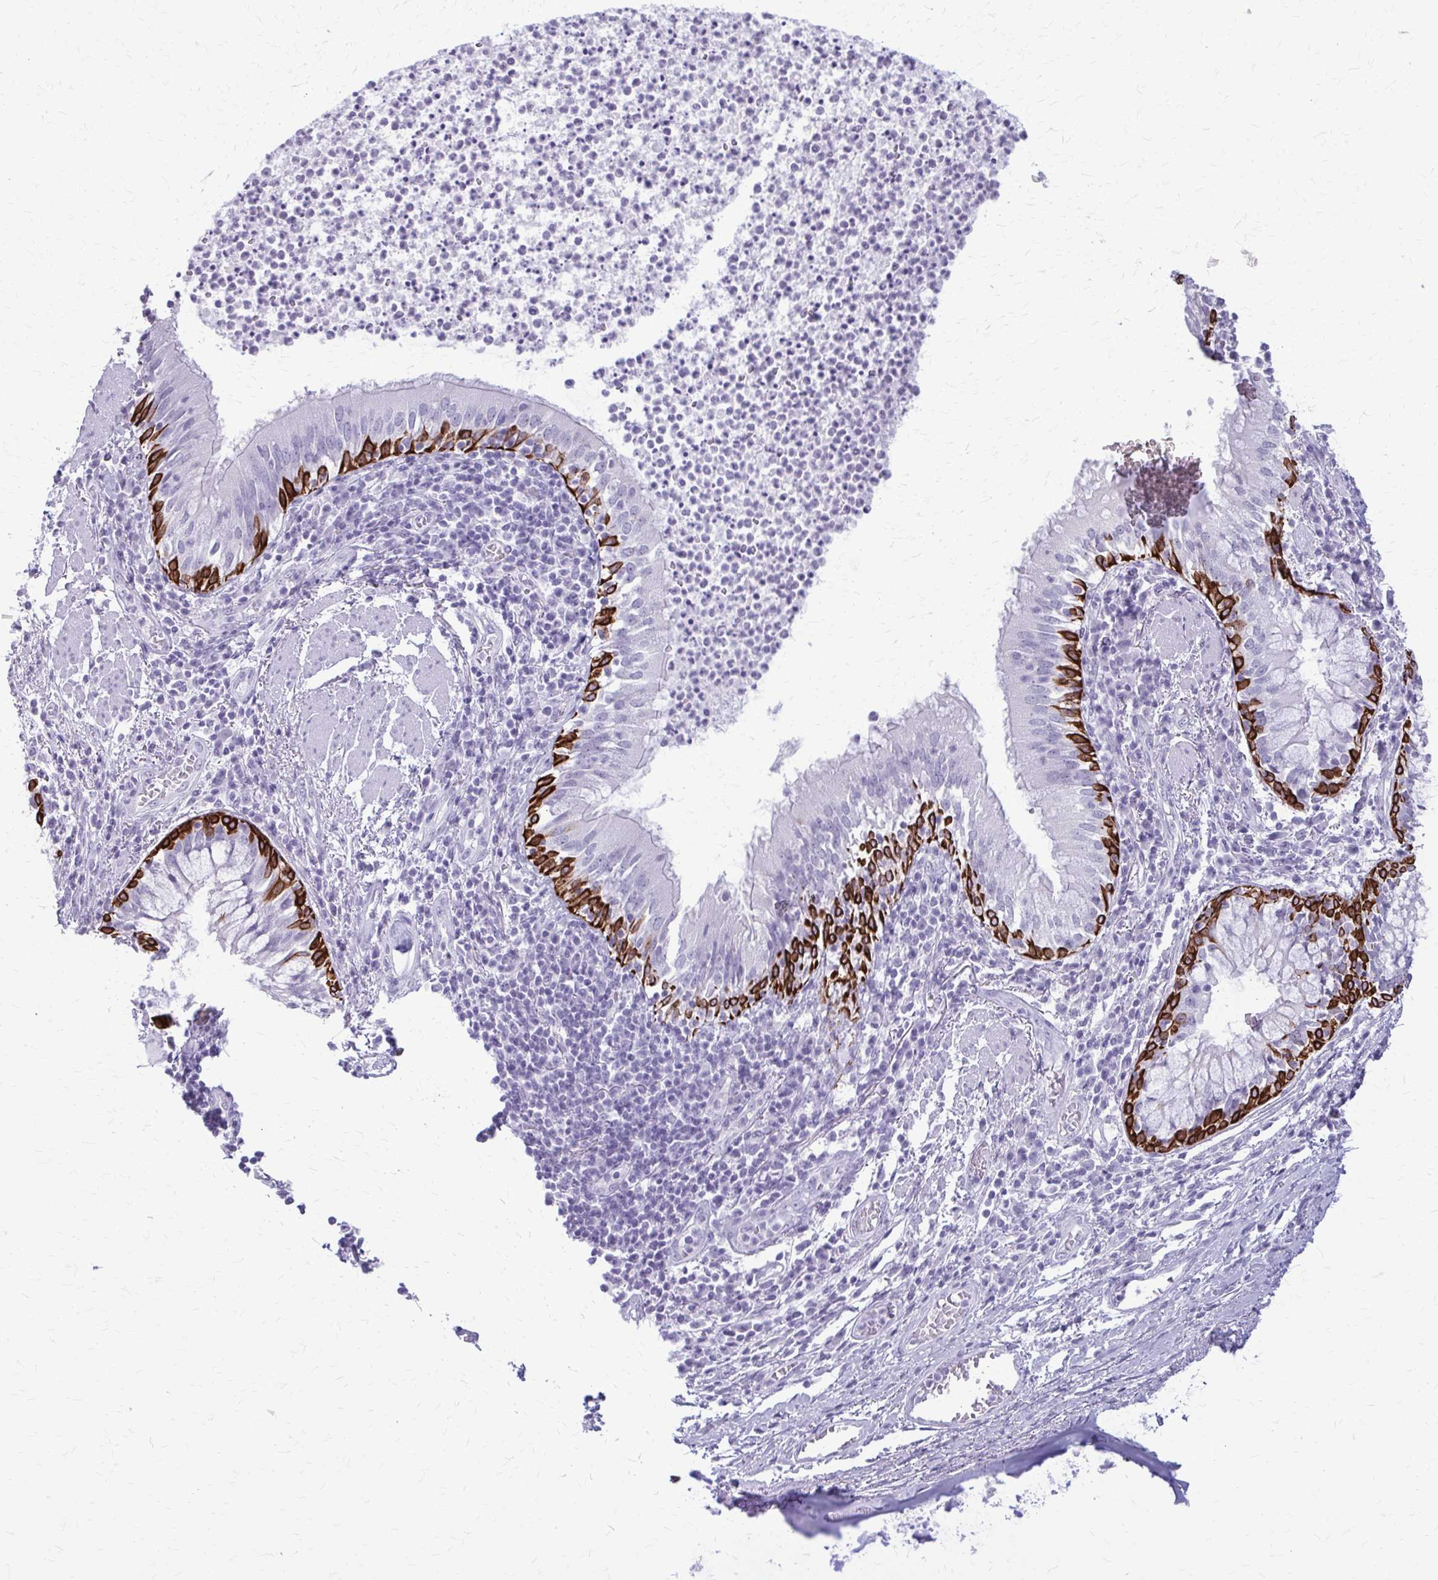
{"staining": {"intensity": "strong", "quantity": "25%-75%", "location": "cytoplasmic/membranous"}, "tissue": "bronchus", "cell_type": "Respiratory epithelial cells", "image_type": "normal", "snomed": [{"axis": "morphology", "description": "Normal tissue, NOS"}, {"axis": "topography", "description": "Lymph node"}, {"axis": "topography", "description": "Bronchus"}], "caption": "Protein expression analysis of unremarkable human bronchus reveals strong cytoplasmic/membranous staining in about 25%-75% of respiratory epithelial cells. Ihc stains the protein in brown and the nuclei are stained blue.", "gene": "KRT5", "patient": {"sex": "male", "age": 56}}